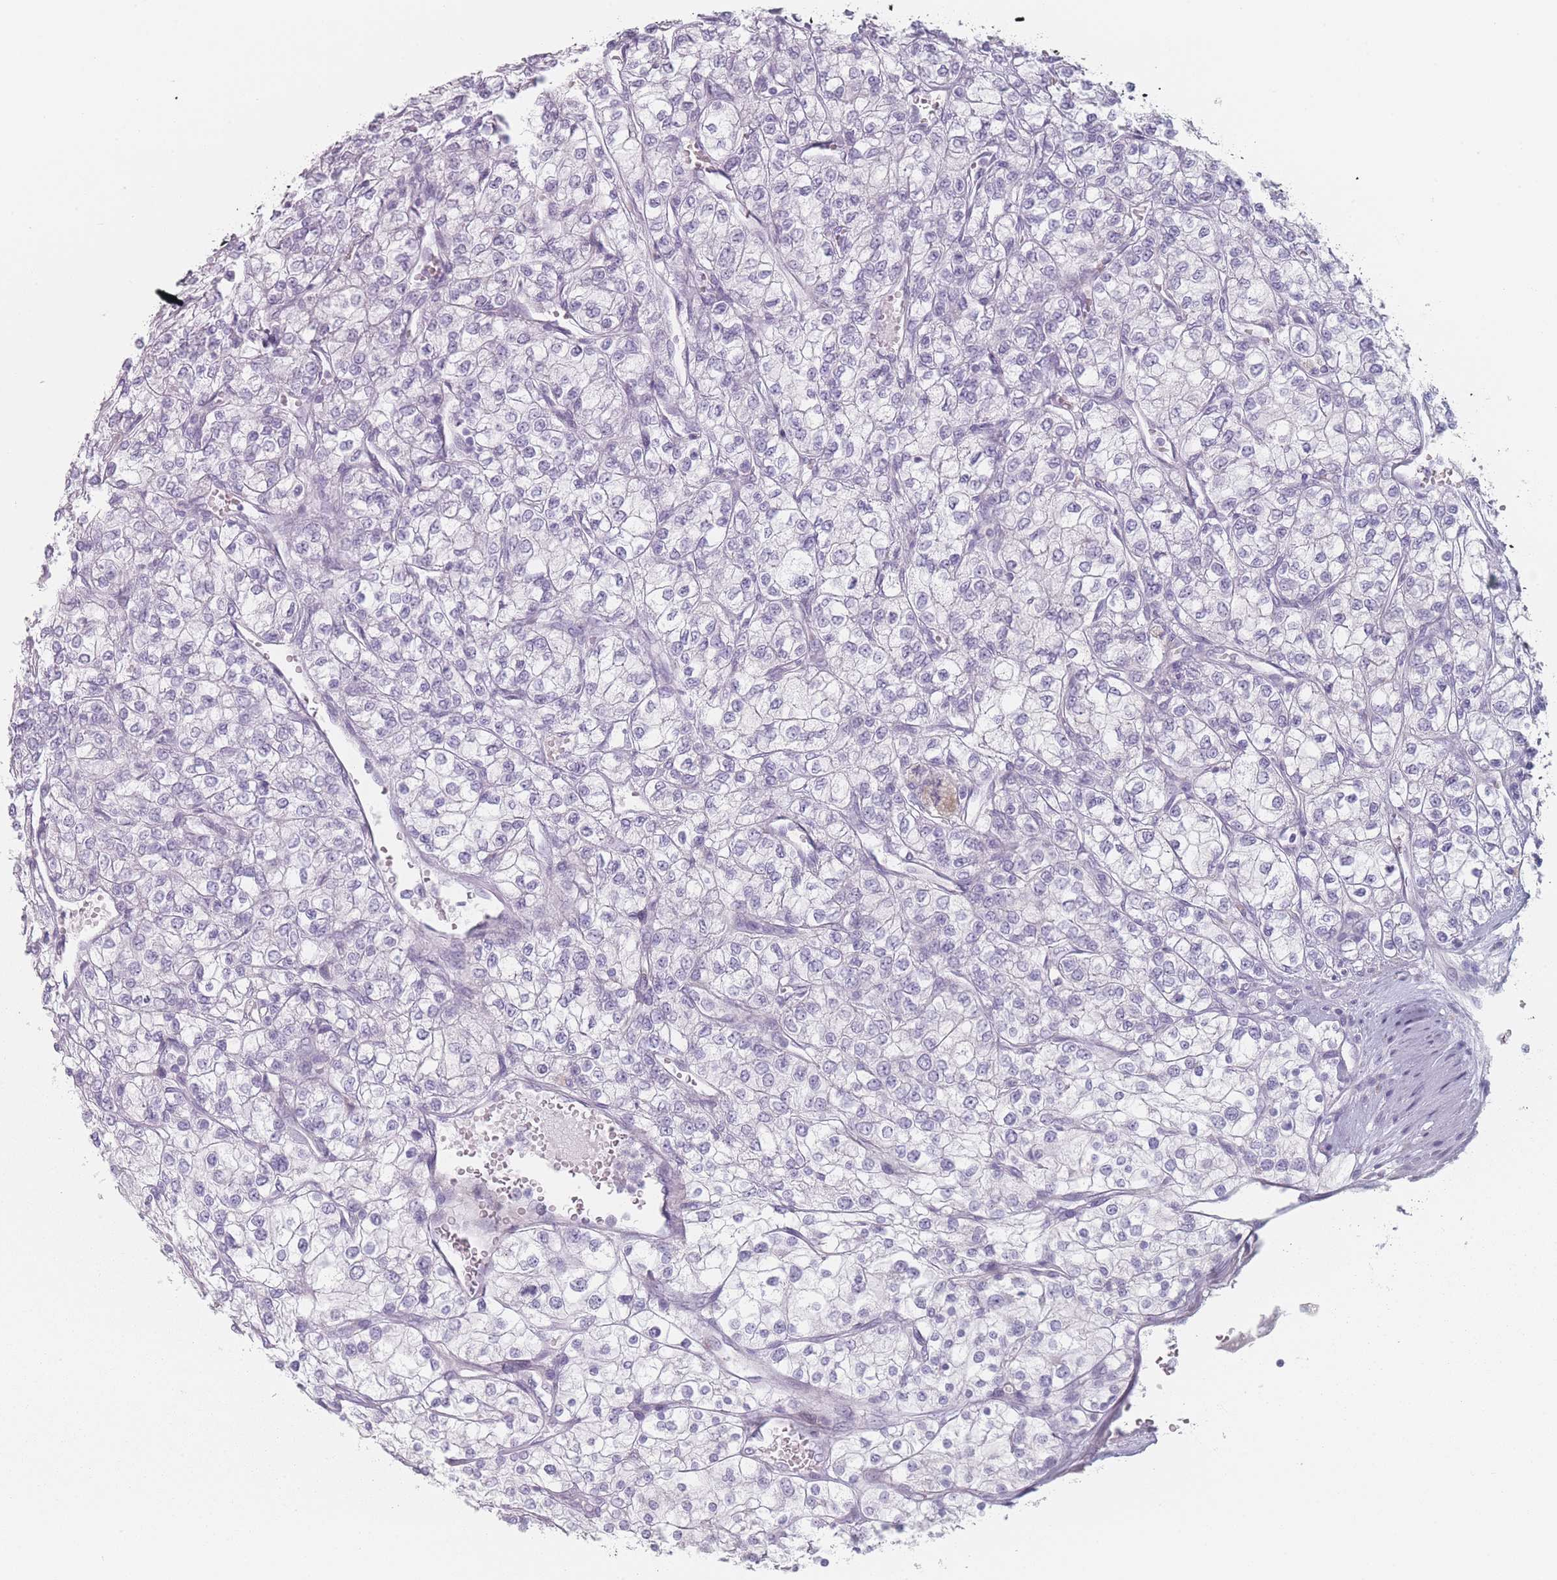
{"staining": {"intensity": "negative", "quantity": "none", "location": "none"}, "tissue": "renal cancer", "cell_type": "Tumor cells", "image_type": "cancer", "snomed": [{"axis": "morphology", "description": "Adenocarcinoma, NOS"}, {"axis": "topography", "description": "Kidney"}], "caption": "There is no significant expression in tumor cells of renal adenocarcinoma.", "gene": "RNF4", "patient": {"sex": "male", "age": 80}}